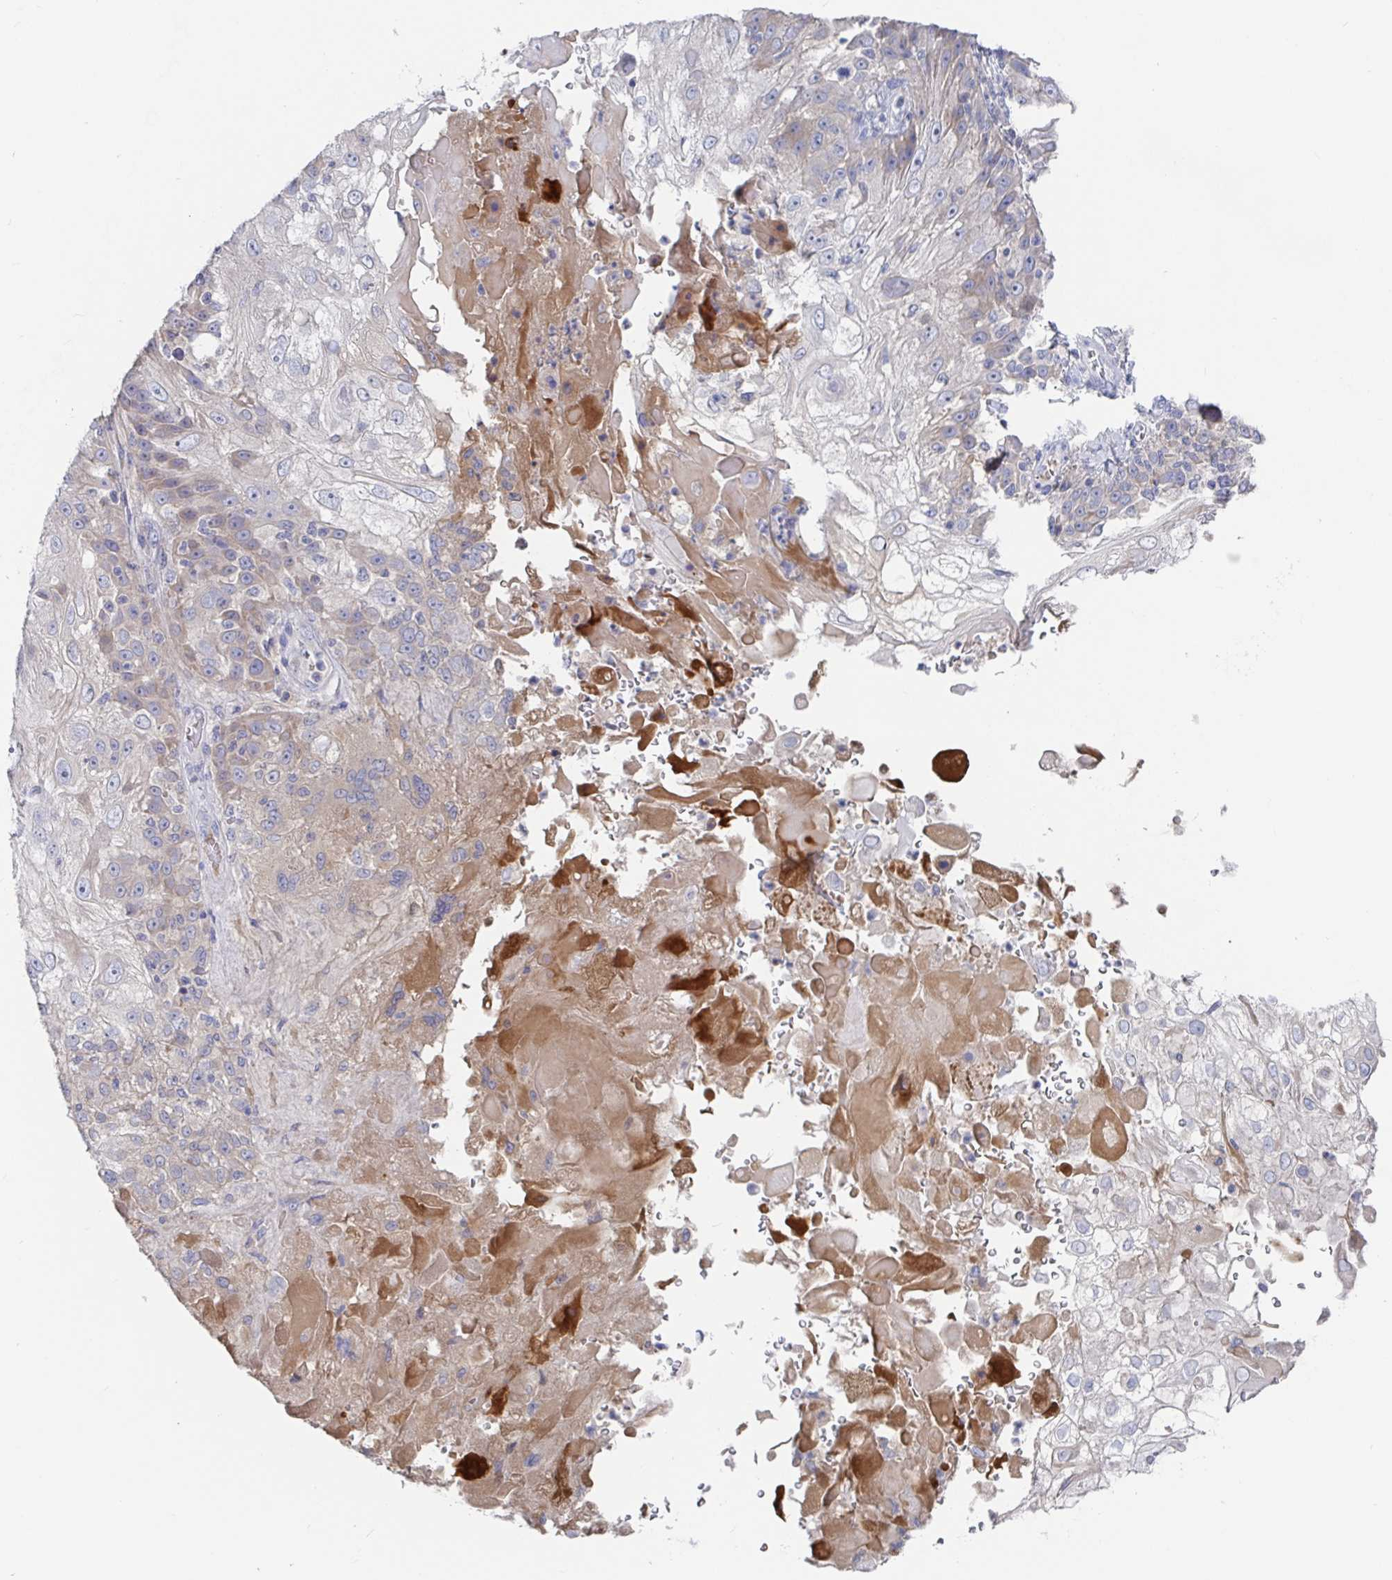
{"staining": {"intensity": "weak", "quantity": "<25%", "location": "cytoplasmic/membranous"}, "tissue": "skin cancer", "cell_type": "Tumor cells", "image_type": "cancer", "snomed": [{"axis": "morphology", "description": "Normal tissue, NOS"}, {"axis": "morphology", "description": "Squamous cell carcinoma, NOS"}, {"axis": "topography", "description": "Skin"}], "caption": "A photomicrograph of human skin squamous cell carcinoma is negative for staining in tumor cells.", "gene": "GPR148", "patient": {"sex": "female", "age": 83}}